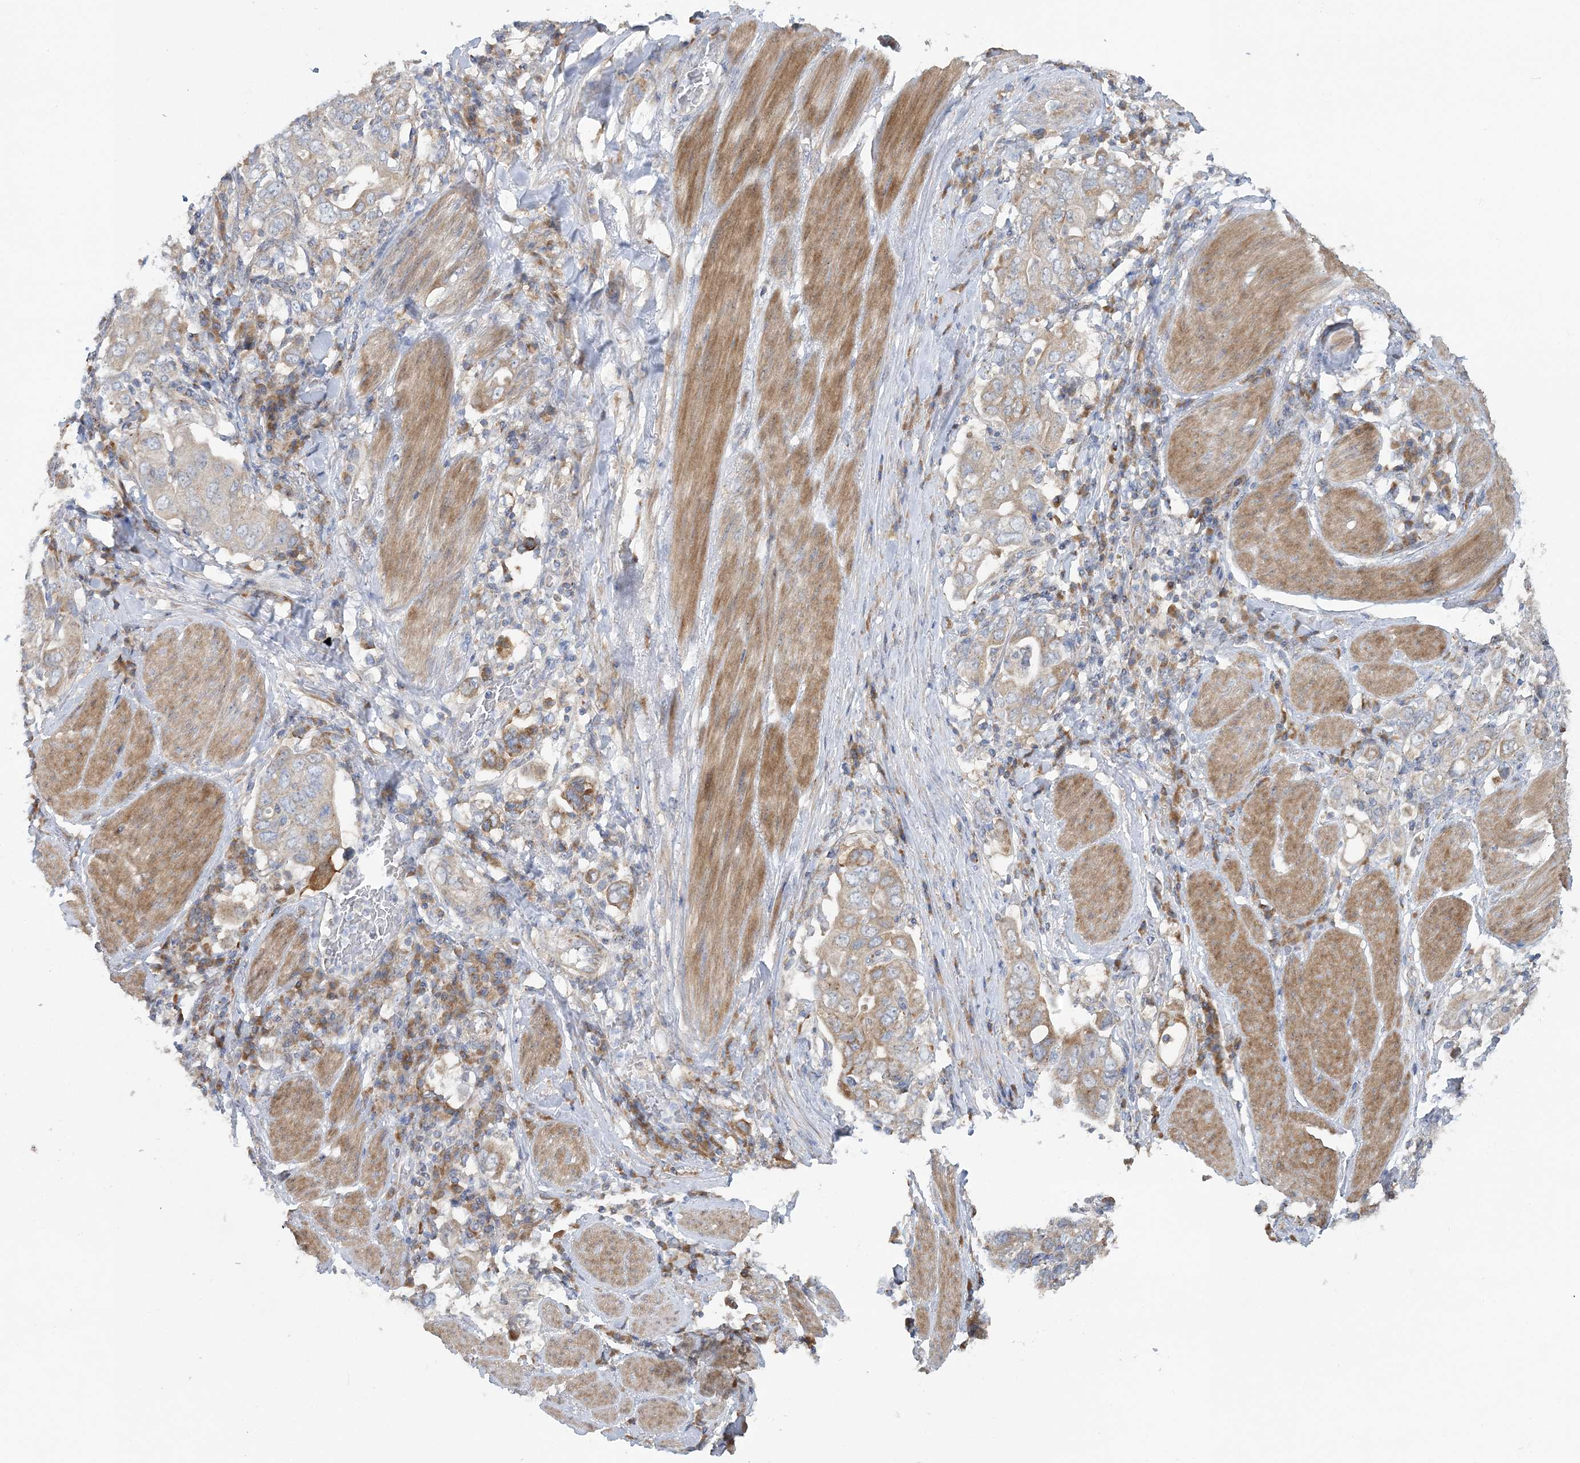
{"staining": {"intensity": "weak", "quantity": "25%-75%", "location": "cytoplasmic/membranous"}, "tissue": "stomach cancer", "cell_type": "Tumor cells", "image_type": "cancer", "snomed": [{"axis": "morphology", "description": "Adenocarcinoma, NOS"}, {"axis": "topography", "description": "Stomach, upper"}], "caption": "The micrograph exhibits immunohistochemical staining of stomach adenocarcinoma. There is weak cytoplasmic/membranous expression is identified in about 25%-75% of tumor cells.", "gene": "MMADHC", "patient": {"sex": "male", "age": 62}}